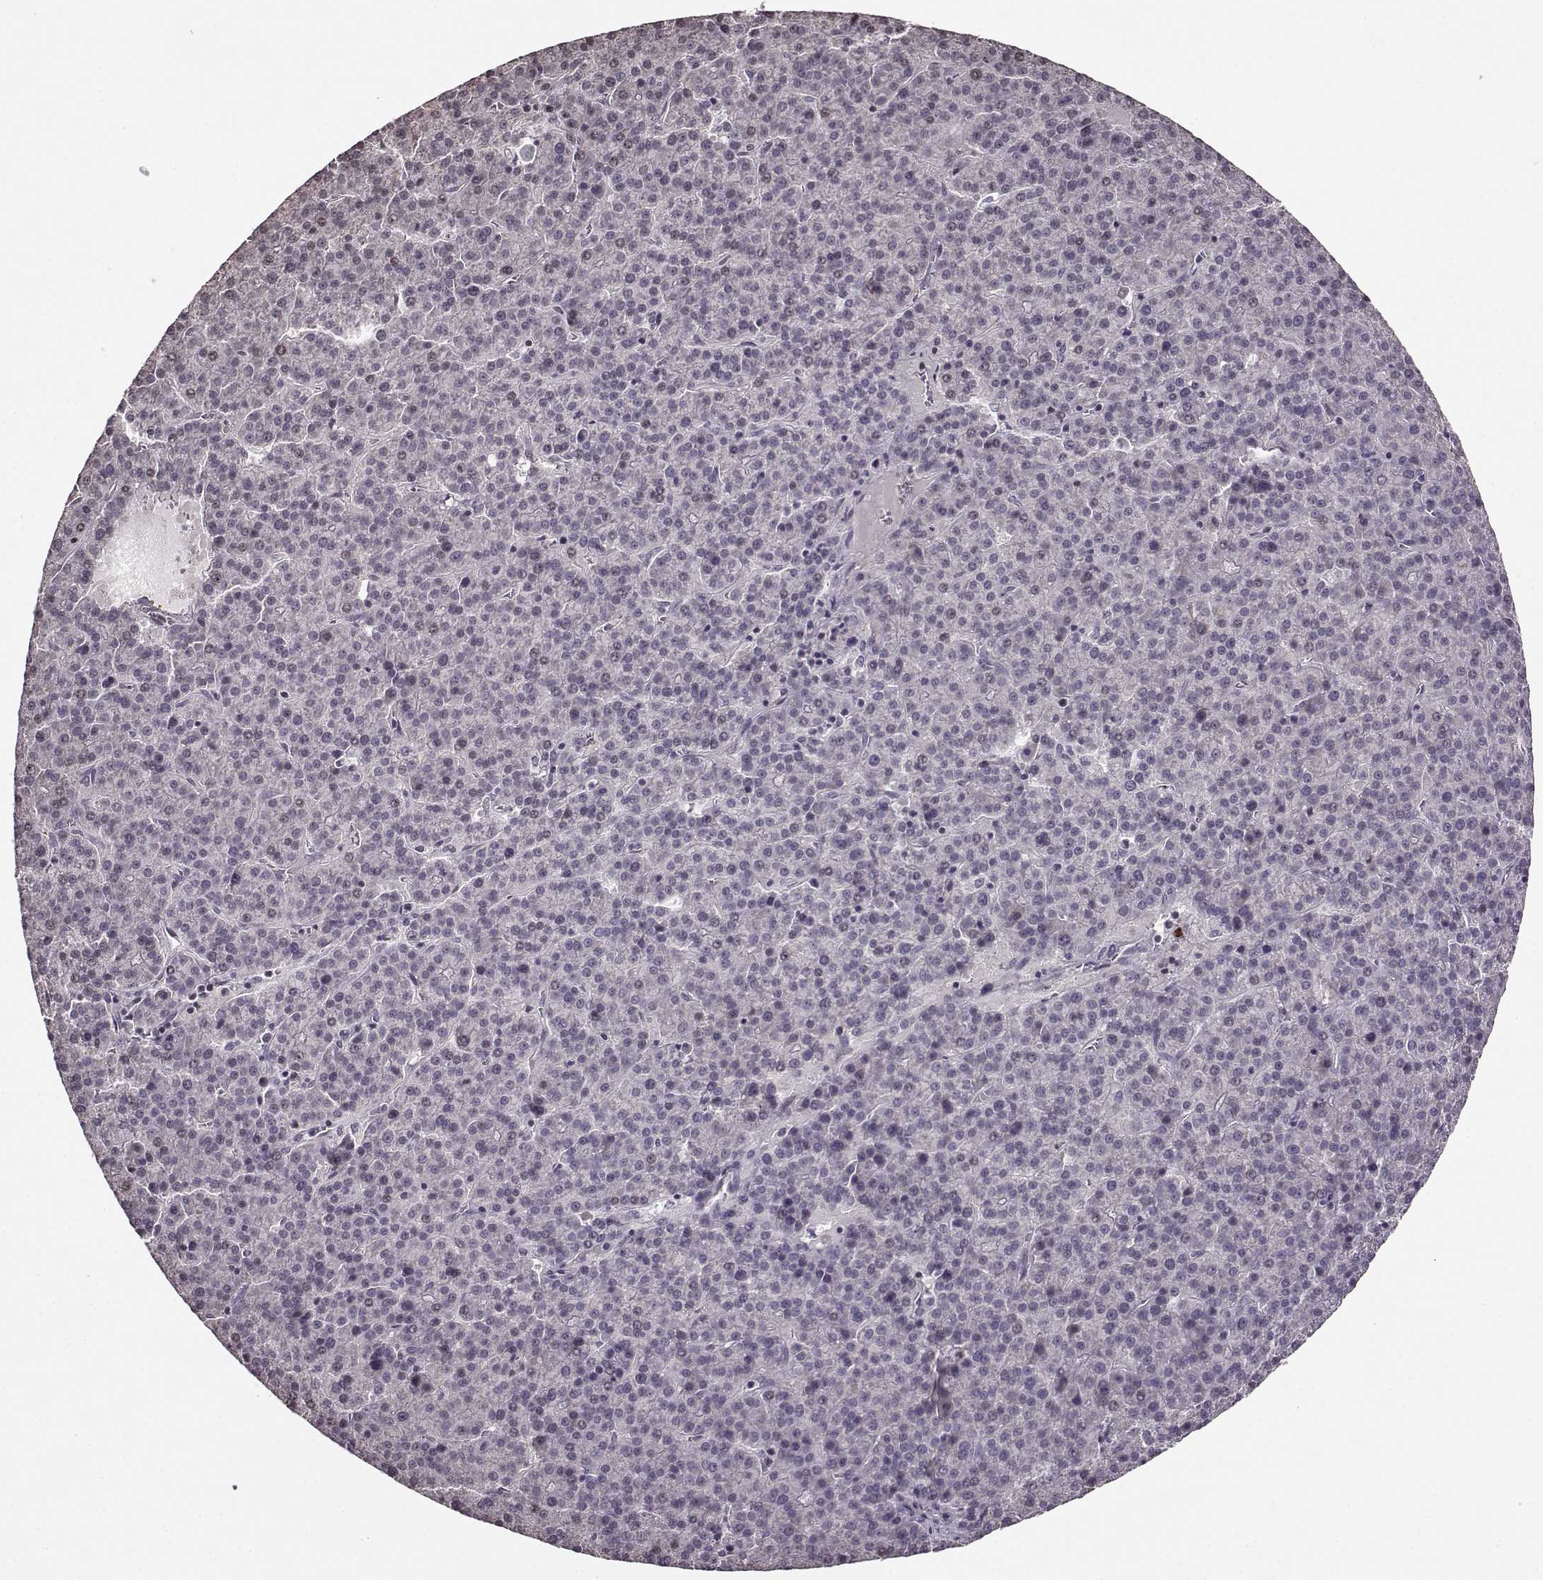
{"staining": {"intensity": "negative", "quantity": "none", "location": "none"}, "tissue": "liver cancer", "cell_type": "Tumor cells", "image_type": "cancer", "snomed": [{"axis": "morphology", "description": "Carcinoma, Hepatocellular, NOS"}, {"axis": "topography", "description": "Liver"}], "caption": "This is a micrograph of immunohistochemistry (IHC) staining of liver cancer, which shows no staining in tumor cells.", "gene": "FSHB", "patient": {"sex": "female", "age": 58}}